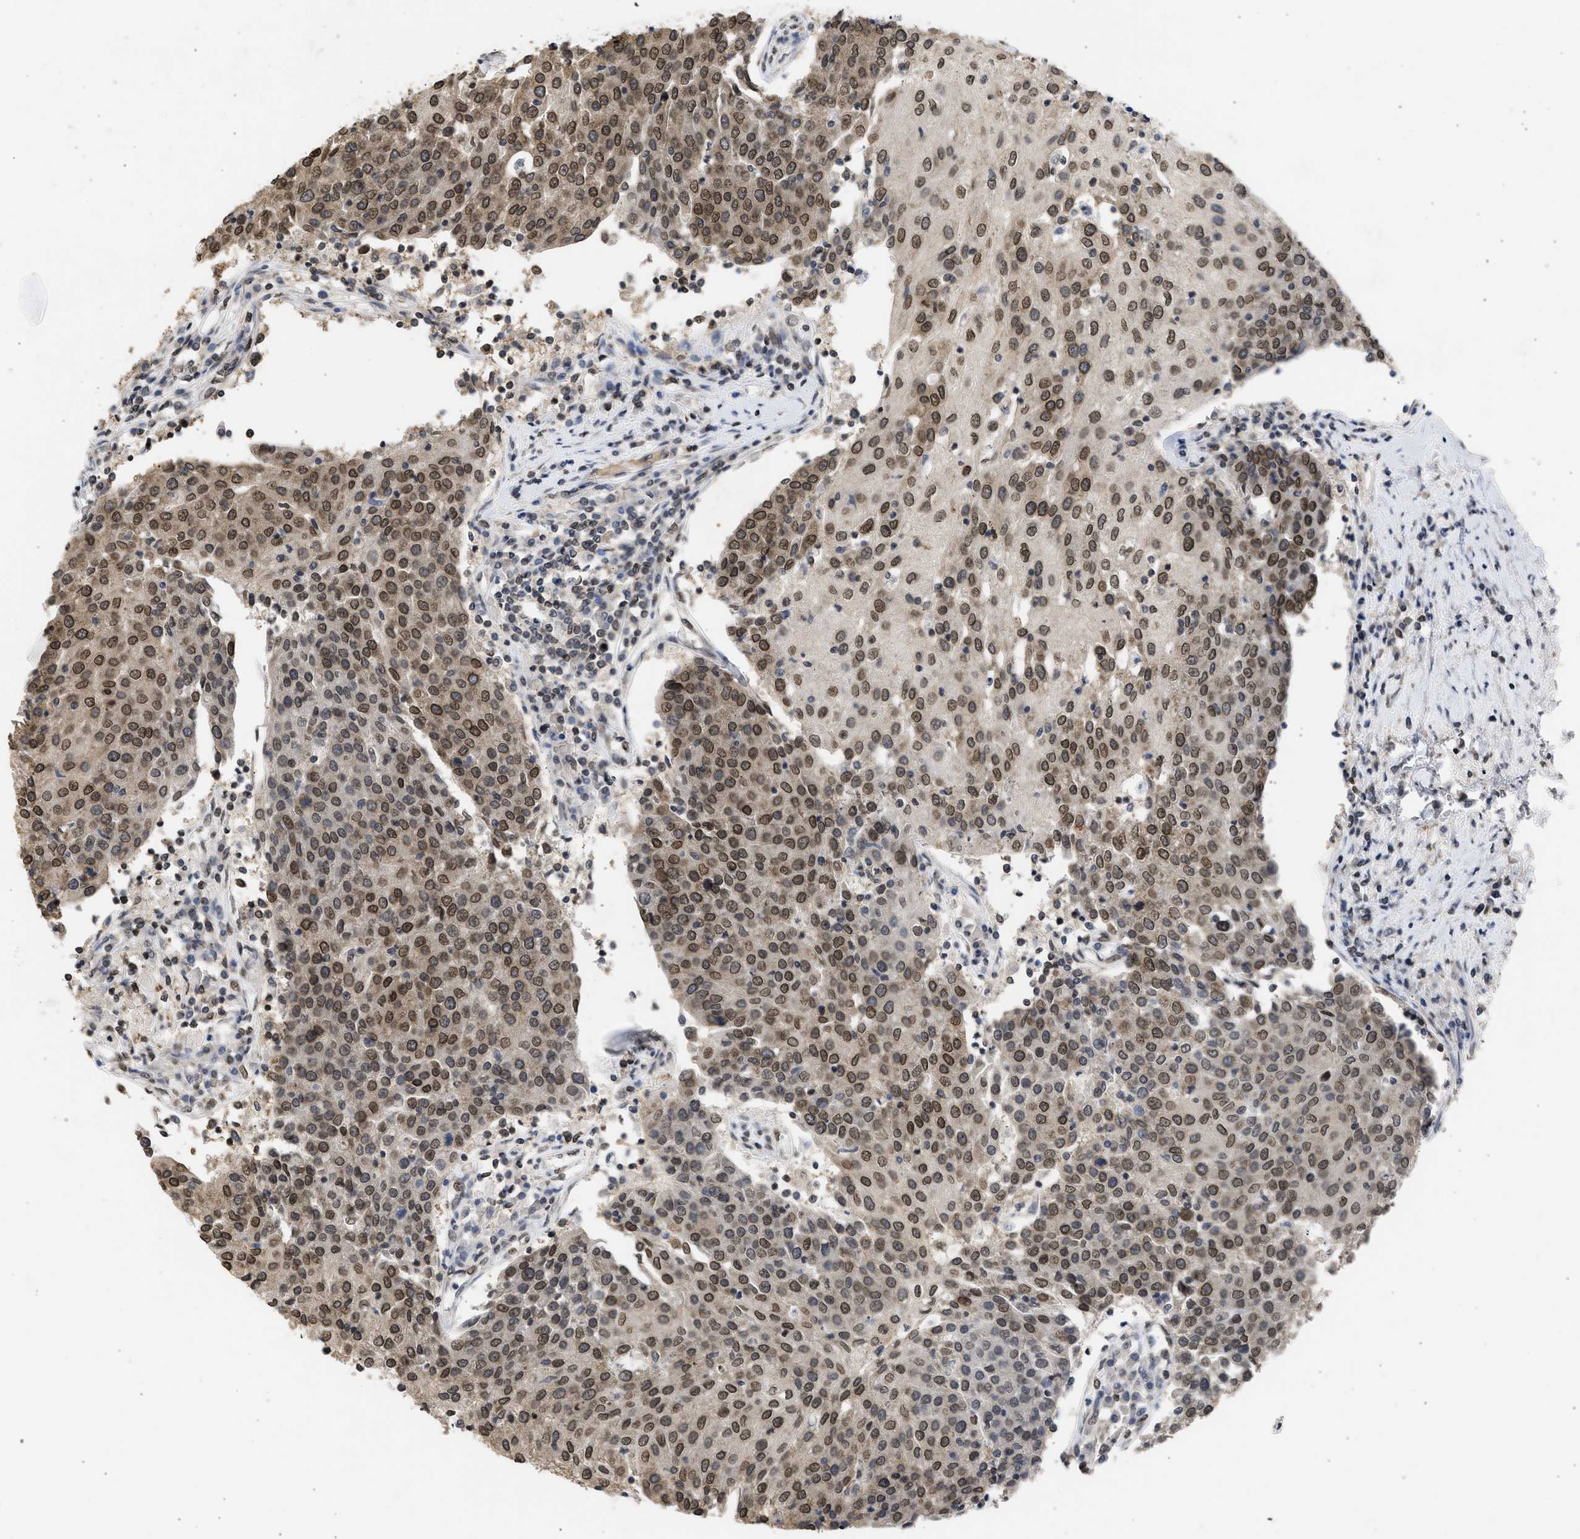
{"staining": {"intensity": "moderate", "quantity": ">75%", "location": "cytoplasmic/membranous,nuclear"}, "tissue": "urothelial cancer", "cell_type": "Tumor cells", "image_type": "cancer", "snomed": [{"axis": "morphology", "description": "Urothelial carcinoma, High grade"}, {"axis": "topography", "description": "Urinary bladder"}], "caption": "Immunohistochemical staining of urothelial cancer demonstrates medium levels of moderate cytoplasmic/membranous and nuclear staining in about >75% of tumor cells.", "gene": "NUP35", "patient": {"sex": "female", "age": 85}}